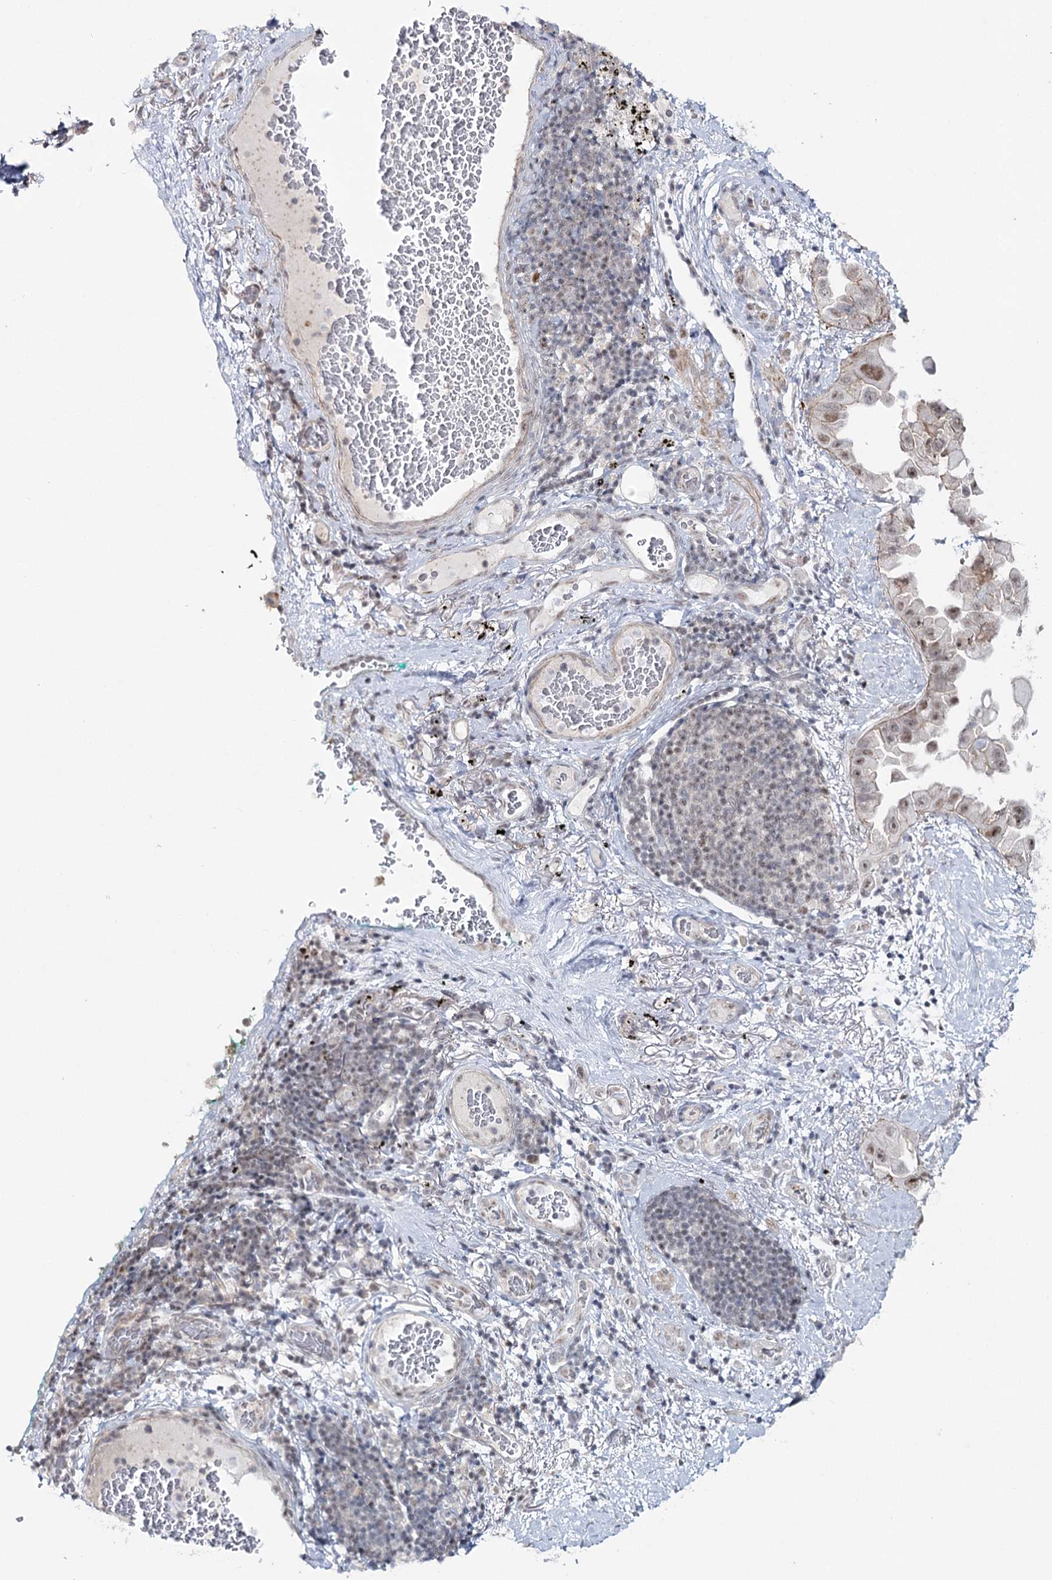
{"staining": {"intensity": "weak", "quantity": "<25%", "location": "nuclear"}, "tissue": "lung cancer", "cell_type": "Tumor cells", "image_type": "cancer", "snomed": [{"axis": "morphology", "description": "Adenocarcinoma, NOS"}, {"axis": "topography", "description": "Lung"}], "caption": "This is a image of immunohistochemistry (IHC) staining of lung cancer, which shows no expression in tumor cells.", "gene": "ZC3H8", "patient": {"sex": "female", "age": 67}}